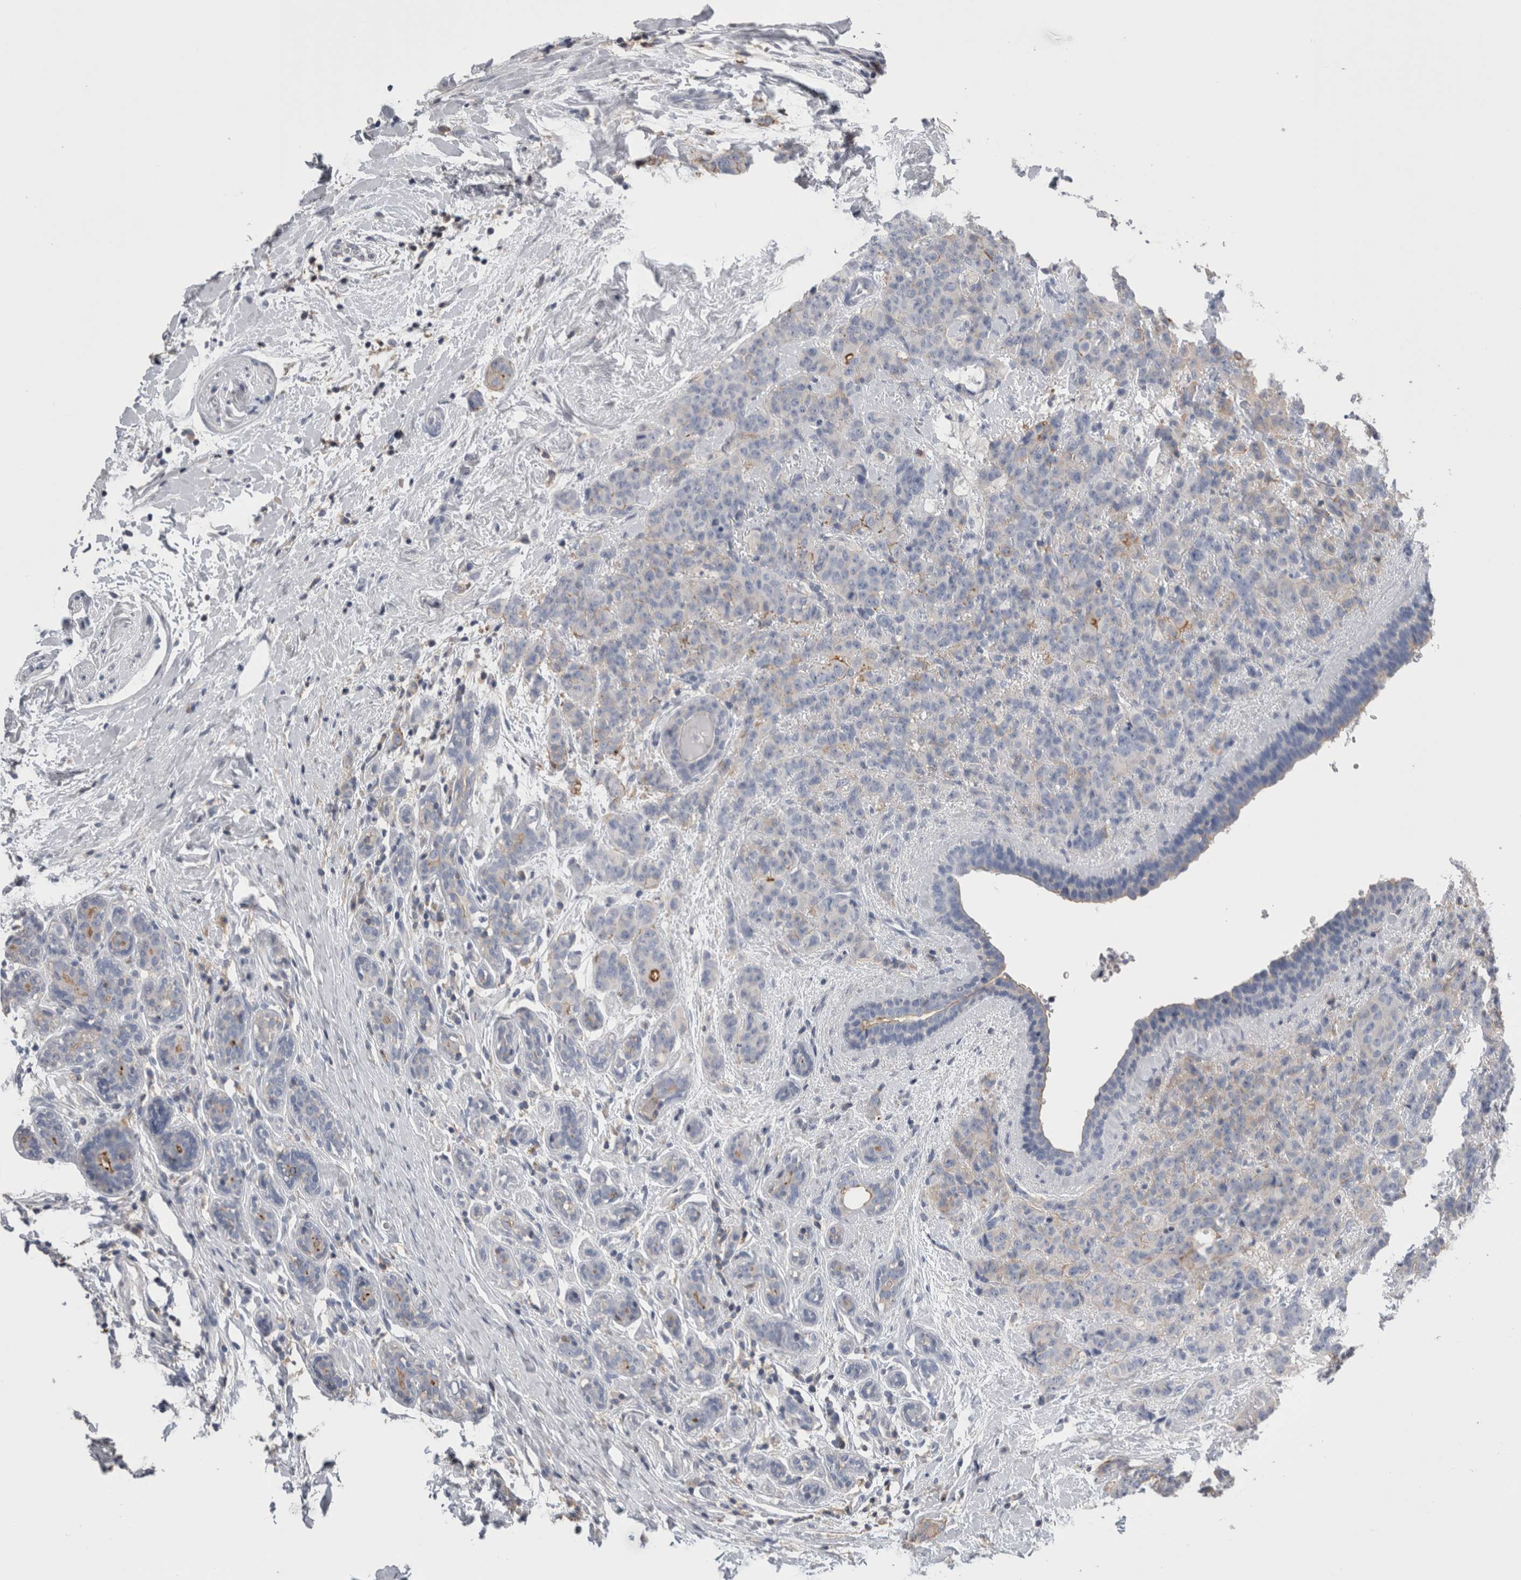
{"staining": {"intensity": "moderate", "quantity": "<25%", "location": "cytoplasmic/membranous"}, "tissue": "breast cancer", "cell_type": "Tumor cells", "image_type": "cancer", "snomed": [{"axis": "morphology", "description": "Normal tissue, NOS"}, {"axis": "morphology", "description": "Duct carcinoma"}, {"axis": "topography", "description": "Breast"}], "caption": "Immunohistochemistry micrograph of neoplastic tissue: breast cancer (infiltrating ductal carcinoma) stained using immunohistochemistry (IHC) shows low levels of moderate protein expression localized specifically in the cytoplasmic/membranous of tumor cells, appearing as a cytoplasmic/membranous brown color.", "gene": "DCTN6", "patient": {"sex": "female", "age": 40}}